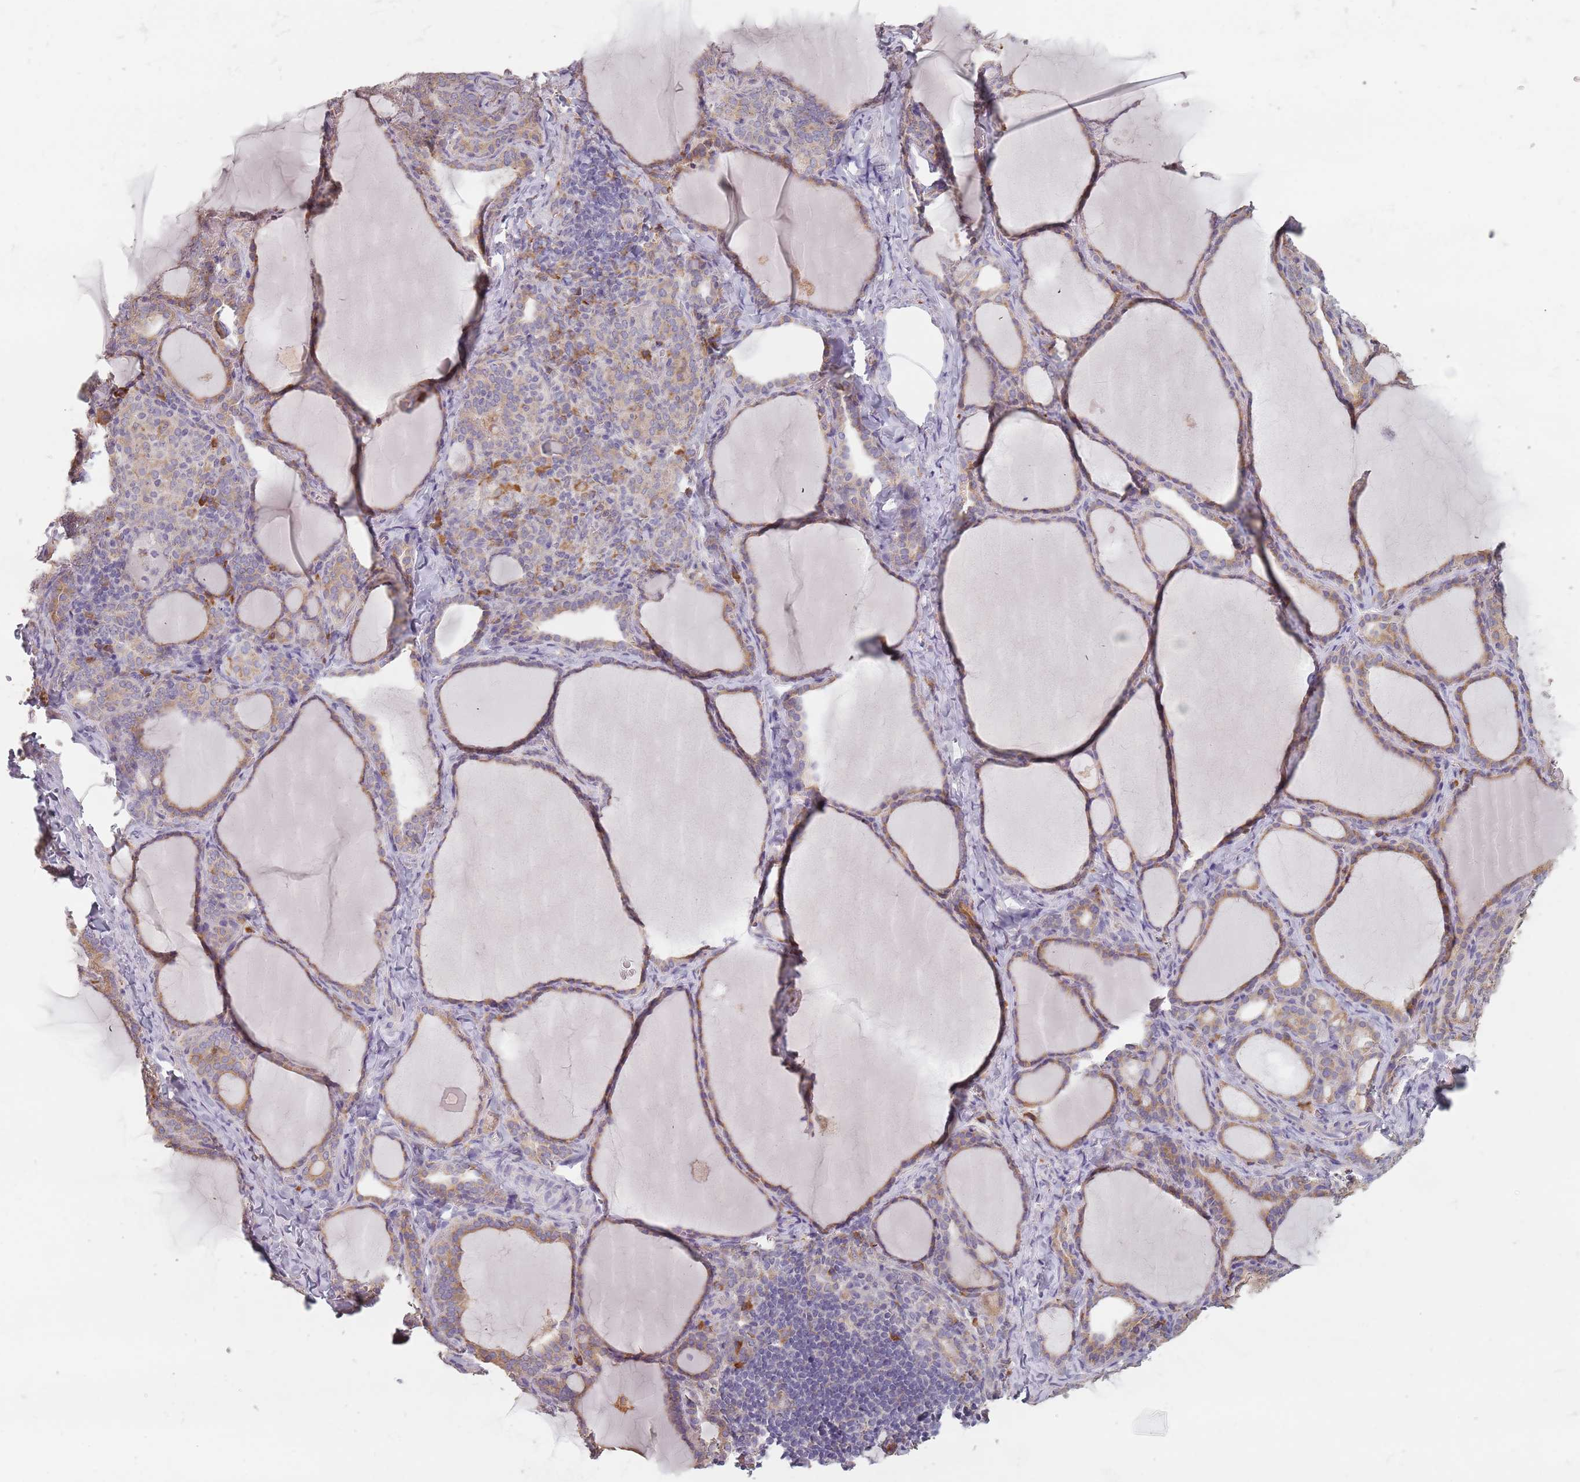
{"staining": {"intensity": "weak", "quantity": ">75%", "location": "cytoplasmic/membranous"}, "tissue": "thyroid gland", "cell_type": "Glandular cells", "image_type": "normal", "snomed": [{"axis": "morphology", "description": "Normal tissue, NOS"}, {"axis": "topography", "description": "Thyroid gland"}], "caption": "Immunohistochemical staining of unremarkable human thyroid gland exhibits weak cytoplasmic/membranous protein expression in about >75% of glandular cells.", "gene": "RPS9", "patient": {"sex": "female", "age": 39}}